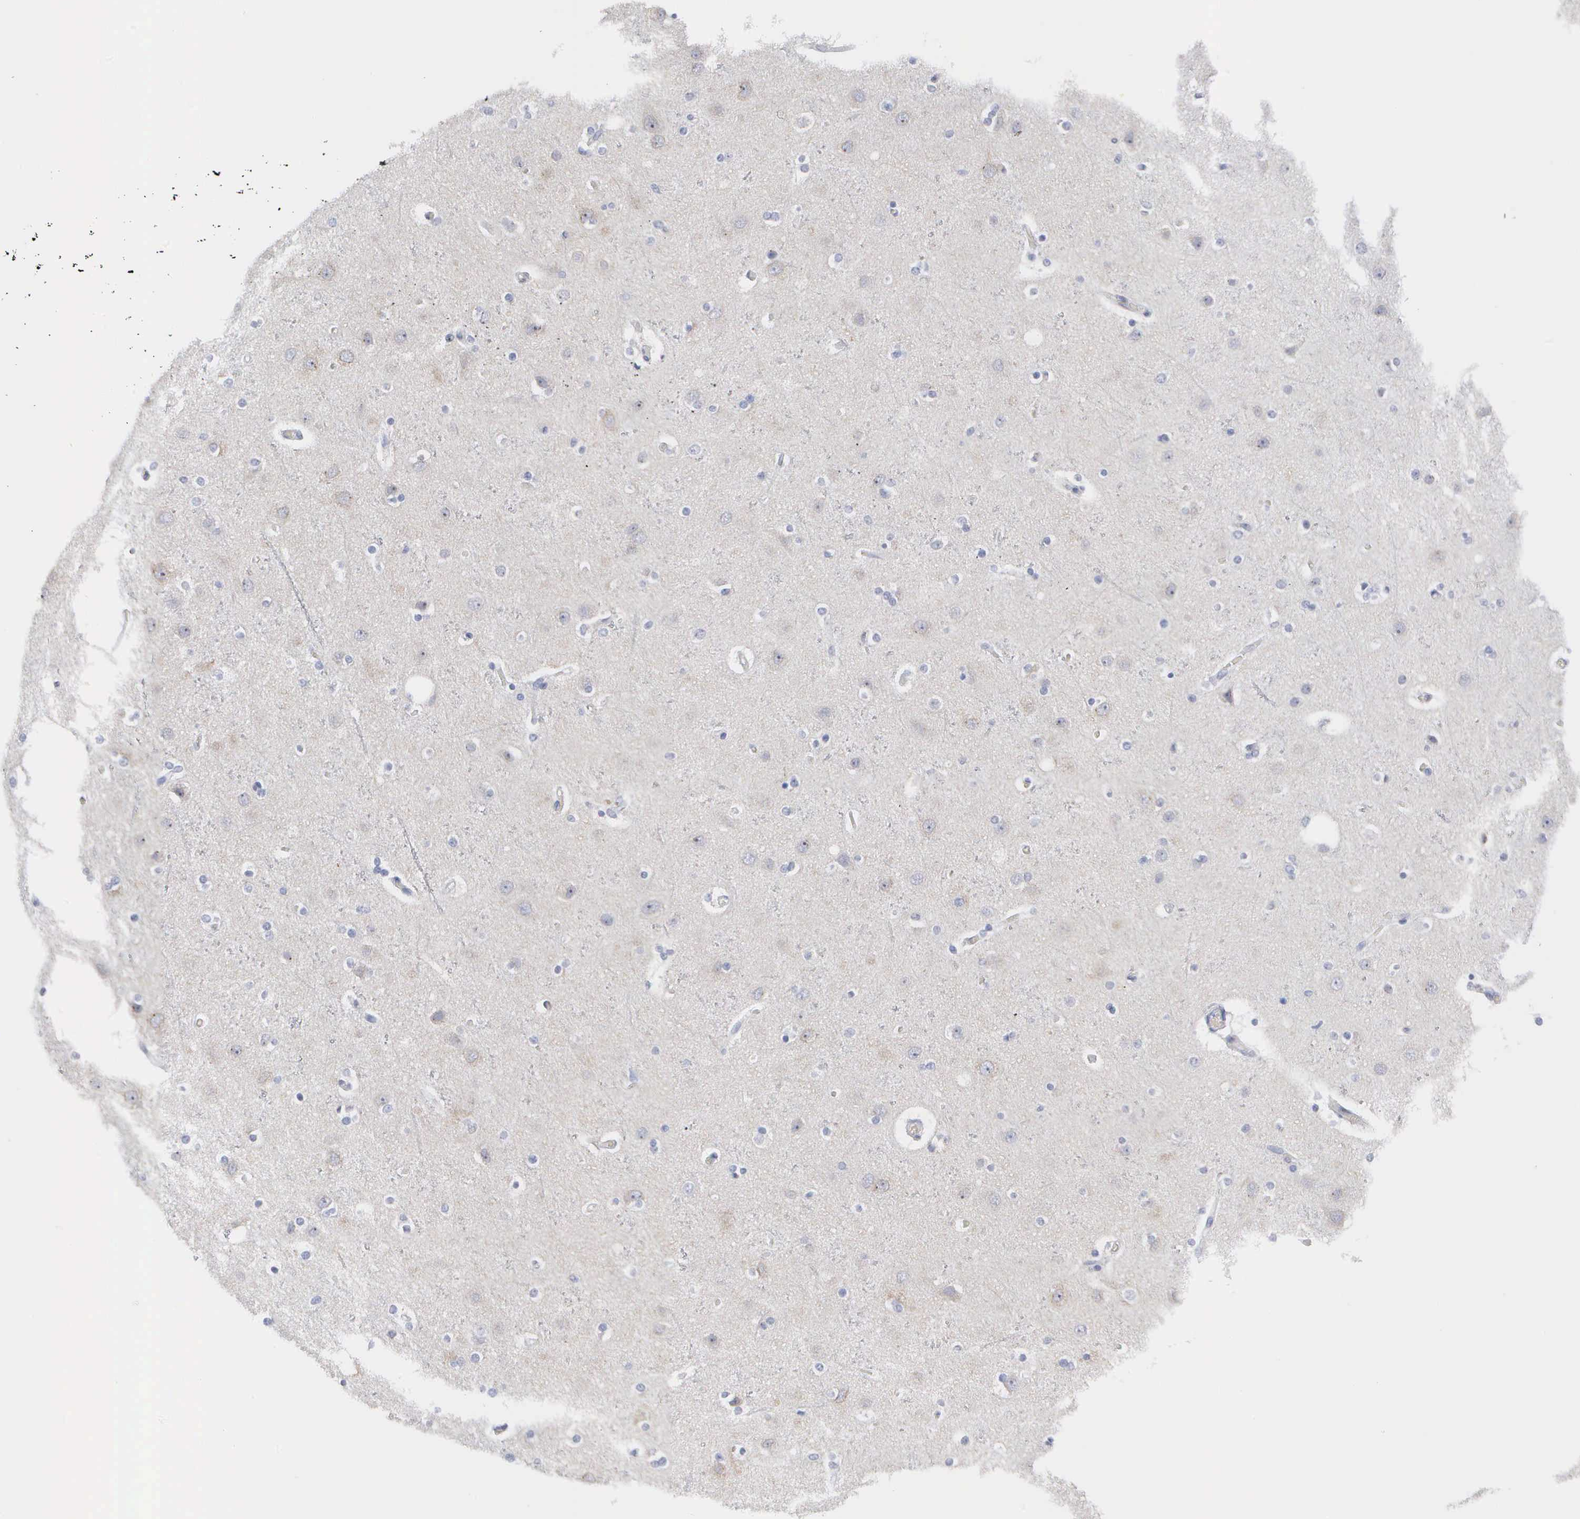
{"staining": {"intensity": "negative", "quantity": "none", "location": "none"}, "tissue": "cerebral cortex", "cell_type": "Endothelial cells", "image_type": "normal", "snomed": [{"axis": "morphology", "description": "Normal tissue, NOS"}, {"axis": "topography", "description": "Cerebral cortex"}], "caption": "A photomicrograph of cerebral cortex stained for a protein reveals no brown staining in endothelial cells.", "gene": "ASPHD2", "patient": {"sex": "female", "age": 54}}